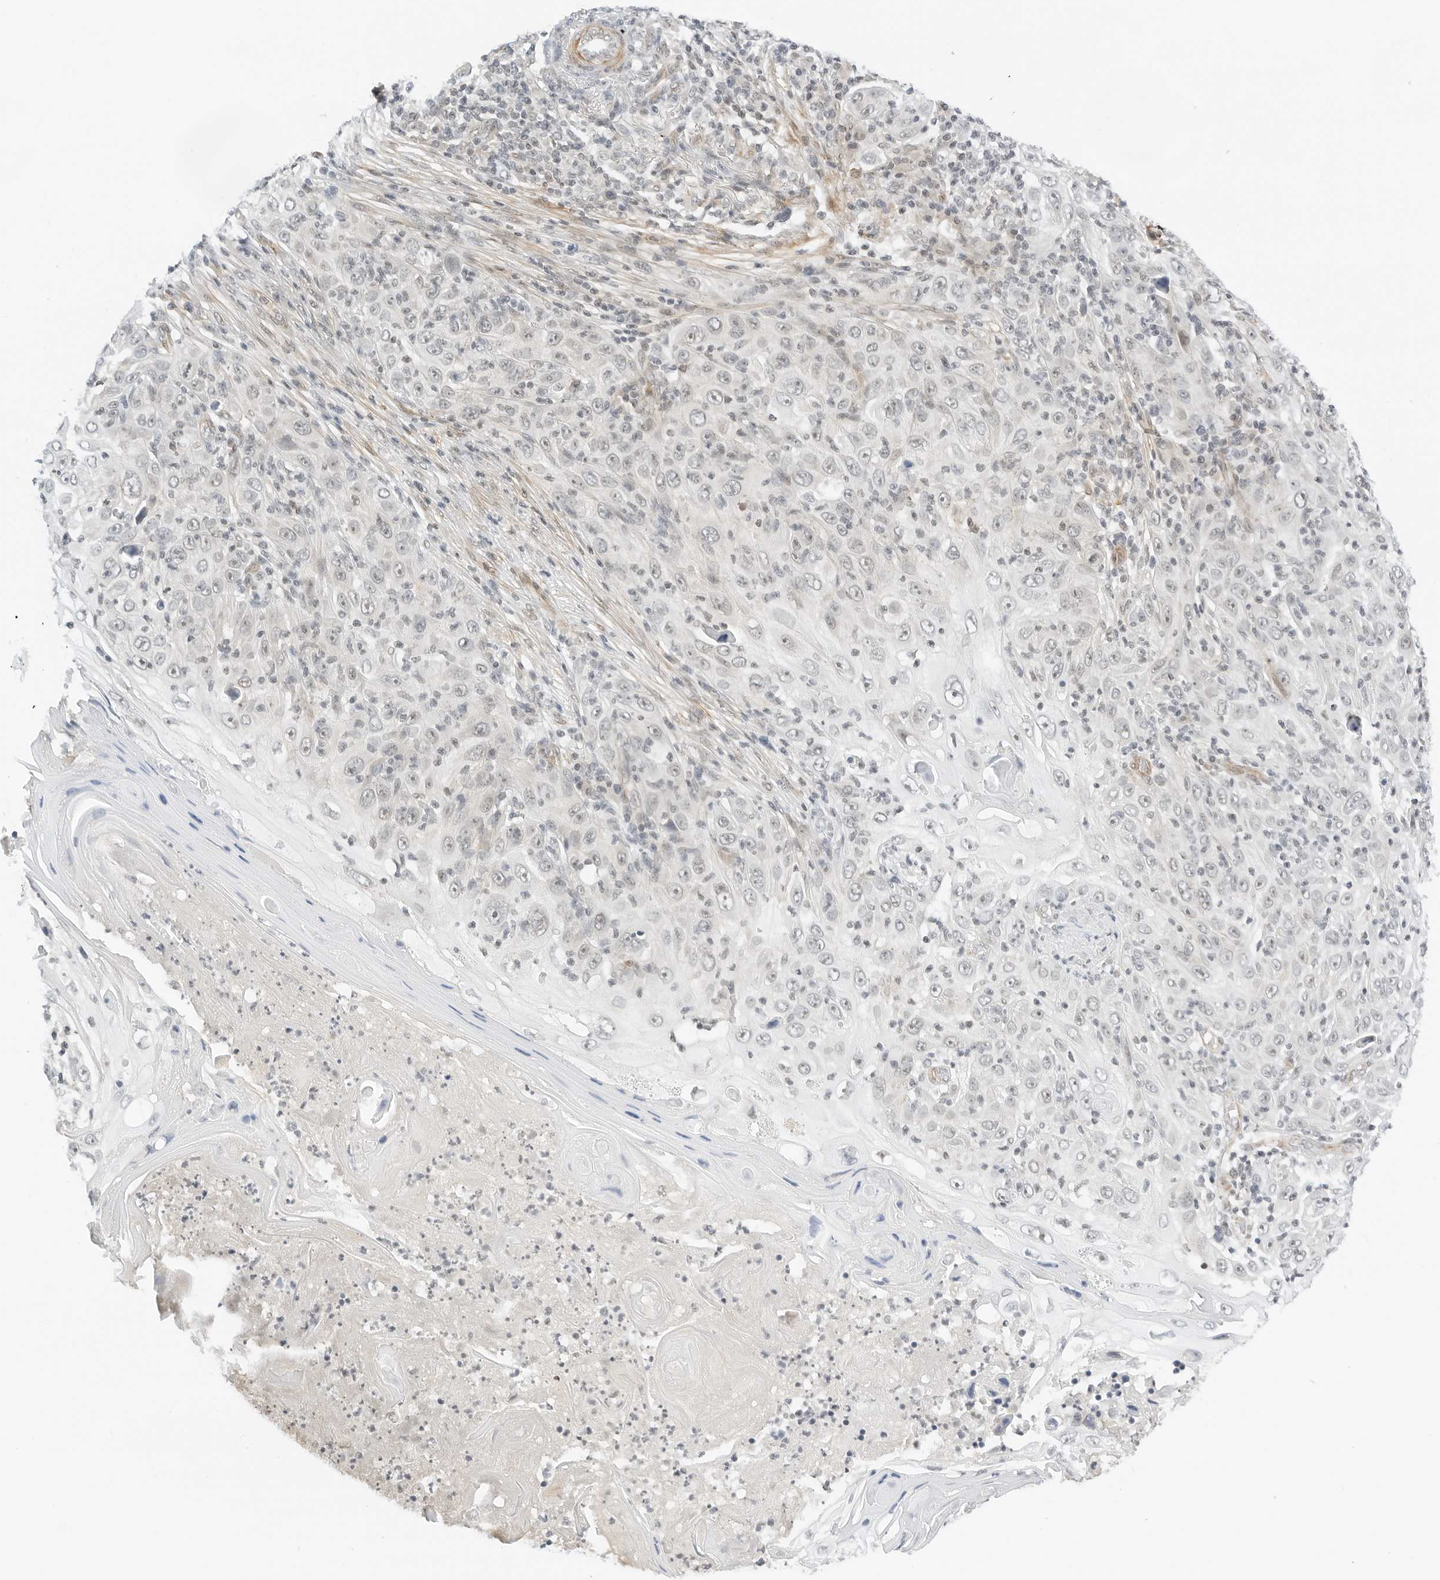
{"staining": {"intensity": "weak", "quantity": "25%-75%", "location": "nuclear"}, "tissue": "skin cancer", "cell_type": "Tumor cells", "image_type": "cancer", "snomed": [{"axis": "morphology", "description": "Squamous cell carcinoma, NOS"}, {"axis": "topography", "description": "Skin"}], "caption": "A high-resolution image shows IHC staining of skin cancer, which reveals weak nuclear expression in approximately 25%-75% of tumor cells. (Stains: DAB in brown, nuclei in blue, Microscopy: brightfield microscopy at high magnification).", "gene": "NEO1", "patient": {"sex": "female", "age": 88}}